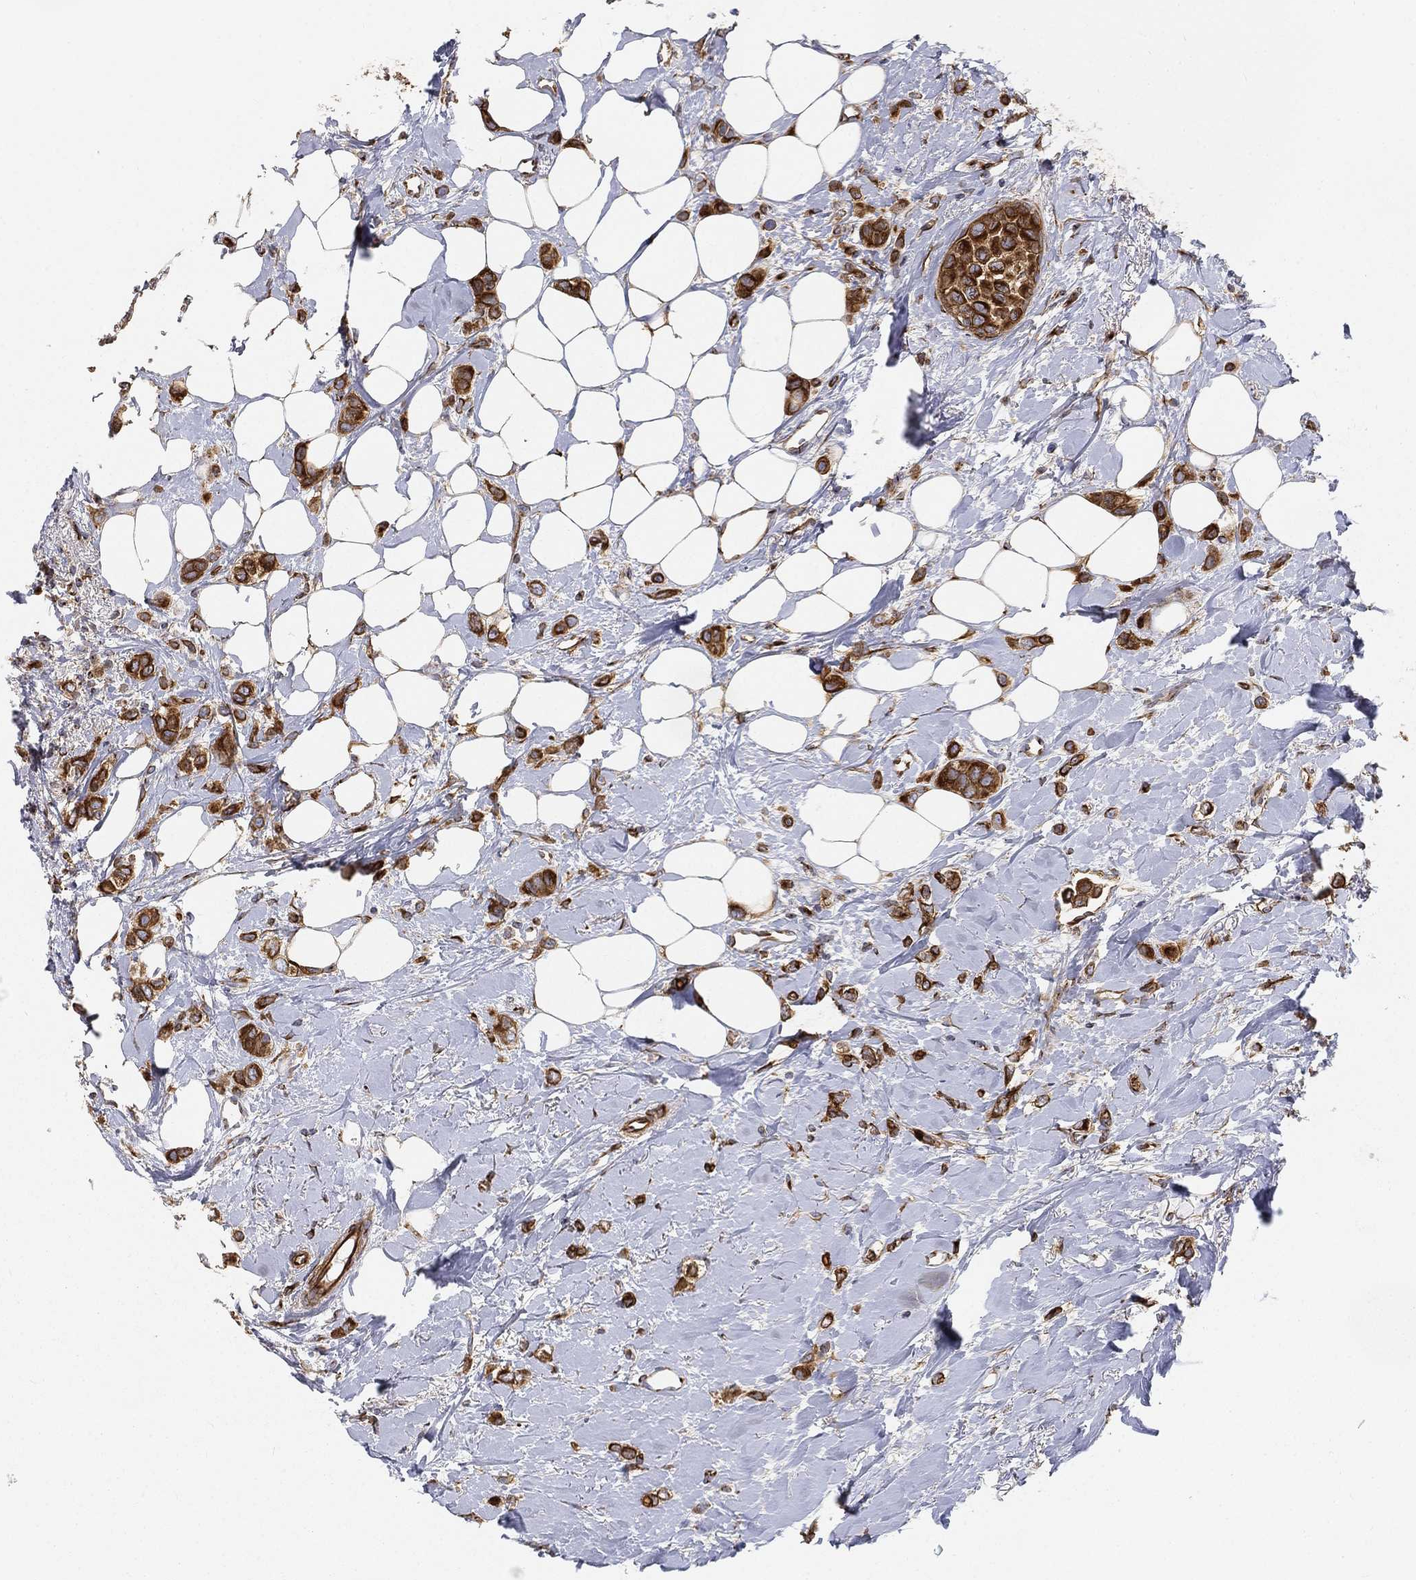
{"staining": {"intensity": "strong", "quantity": ">75%", "location": "cytoplasmic/membranous"}, "tissue": "breast cancer", "cell_type": "Tumor cells", "image_type": "cancer", "snomed": [{"axis": "morphology", "description": "Lobular carcinoma"}, {"axis": "topography", "description": "Breast"}], "caption": "Immunohistochemical staining of breast cancer displays high levels of strong cytoplasmic/membranous protein staining in approximately >75% of tumor cells. The protein is stained brown, and the nuclei are stained in blue (DAB (3,3'-diaminobenzidine) IHC with brightfield microscopy, high magnification).", "gene": "TMEM25", "patient": {"sex": "female", "age": 66}}